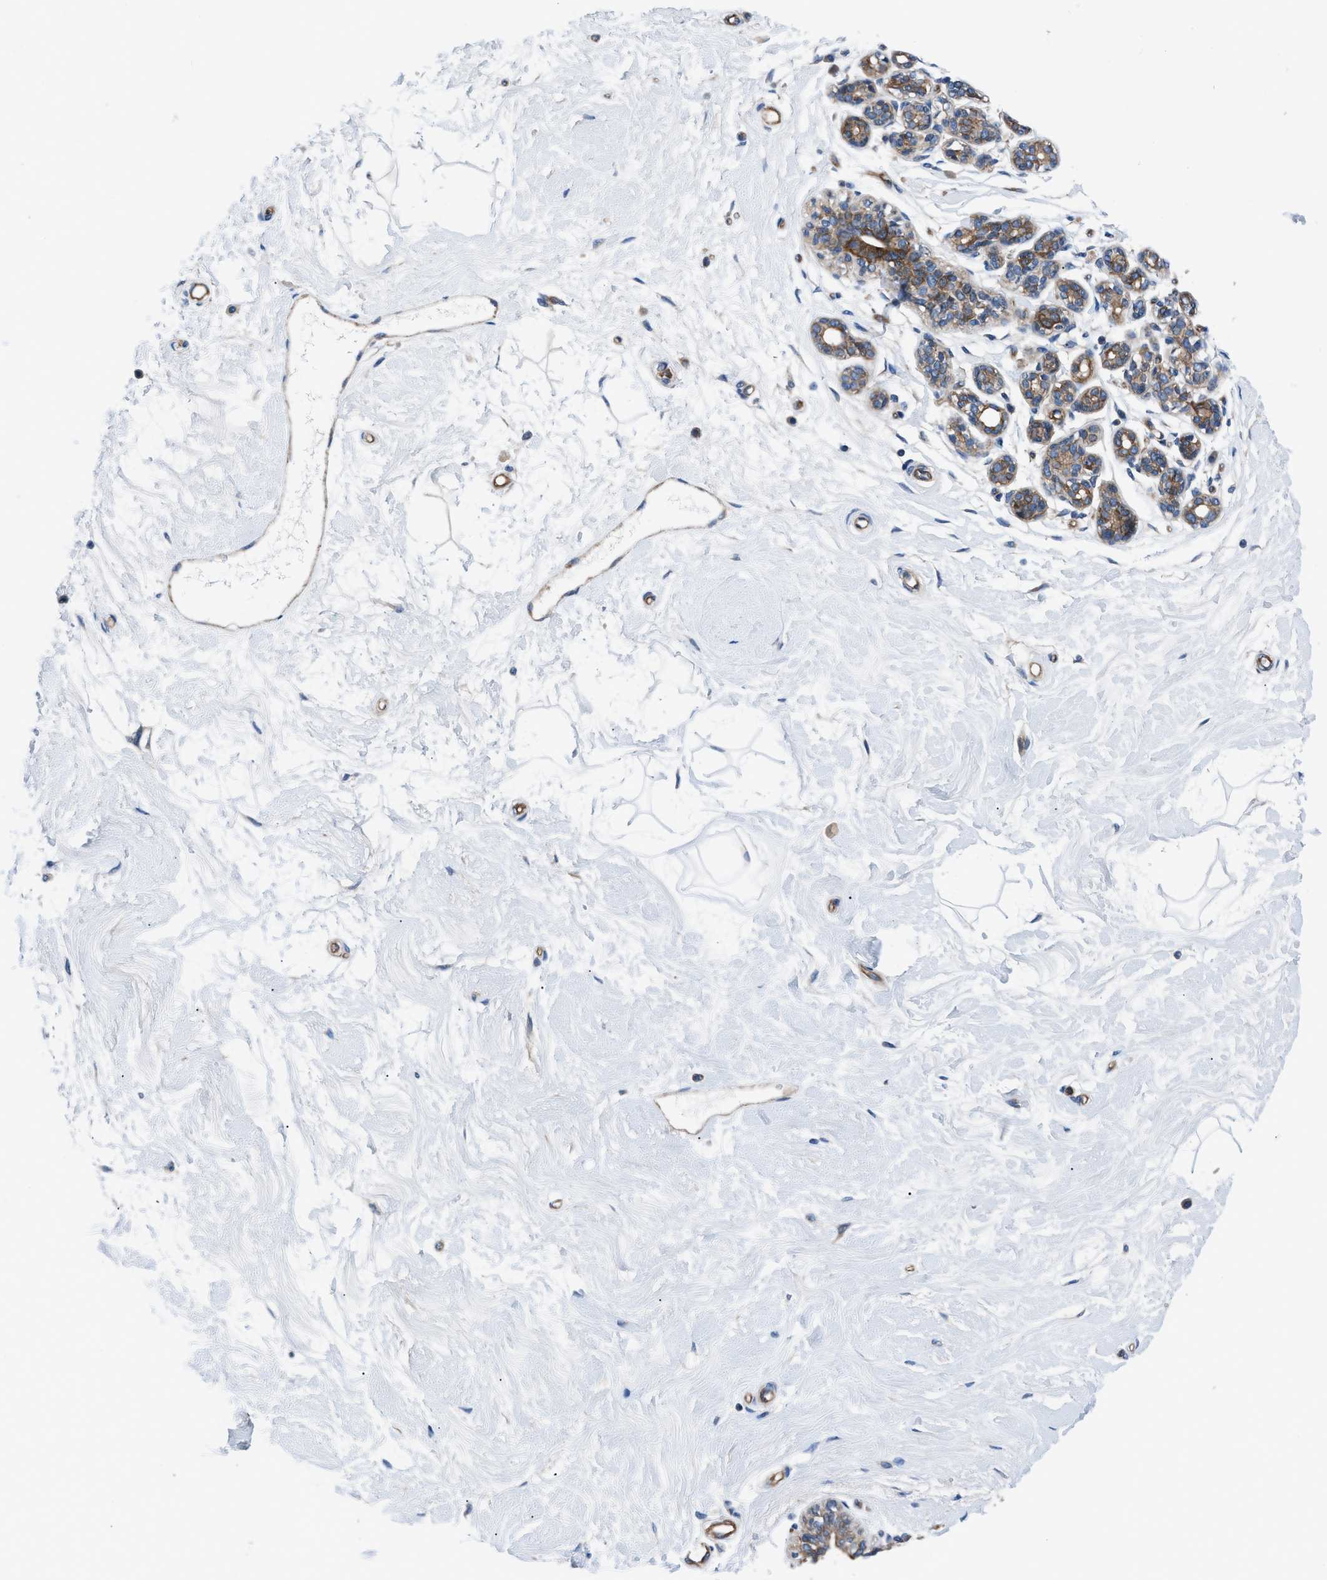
{"staining": {"intensity": "negative", "quantity": "none", "location": "none"}, "tissue": "breast", "cell_type": "Adipocytes", "image_type": "normal", "snomed": [{"axis": "morphology", "description": "Normal tissue, NOS"}, {"axis": "morphology", "description": "Lobular carcinoma"}, {"axis": "topography", "description": "Breast"}], "caption": "A high-resolution histopathology image shows immunohistochemistry staining of benign breast, which demonstrates no significant staining in adipocytes. (DAB (3,3'-diaminobenzidine) immunohistochemistry (IHC) visualized using brightfield microscopy, high magnification).", "gene": "TRIP4", "patient": {"sex": "female", "age": 59}}